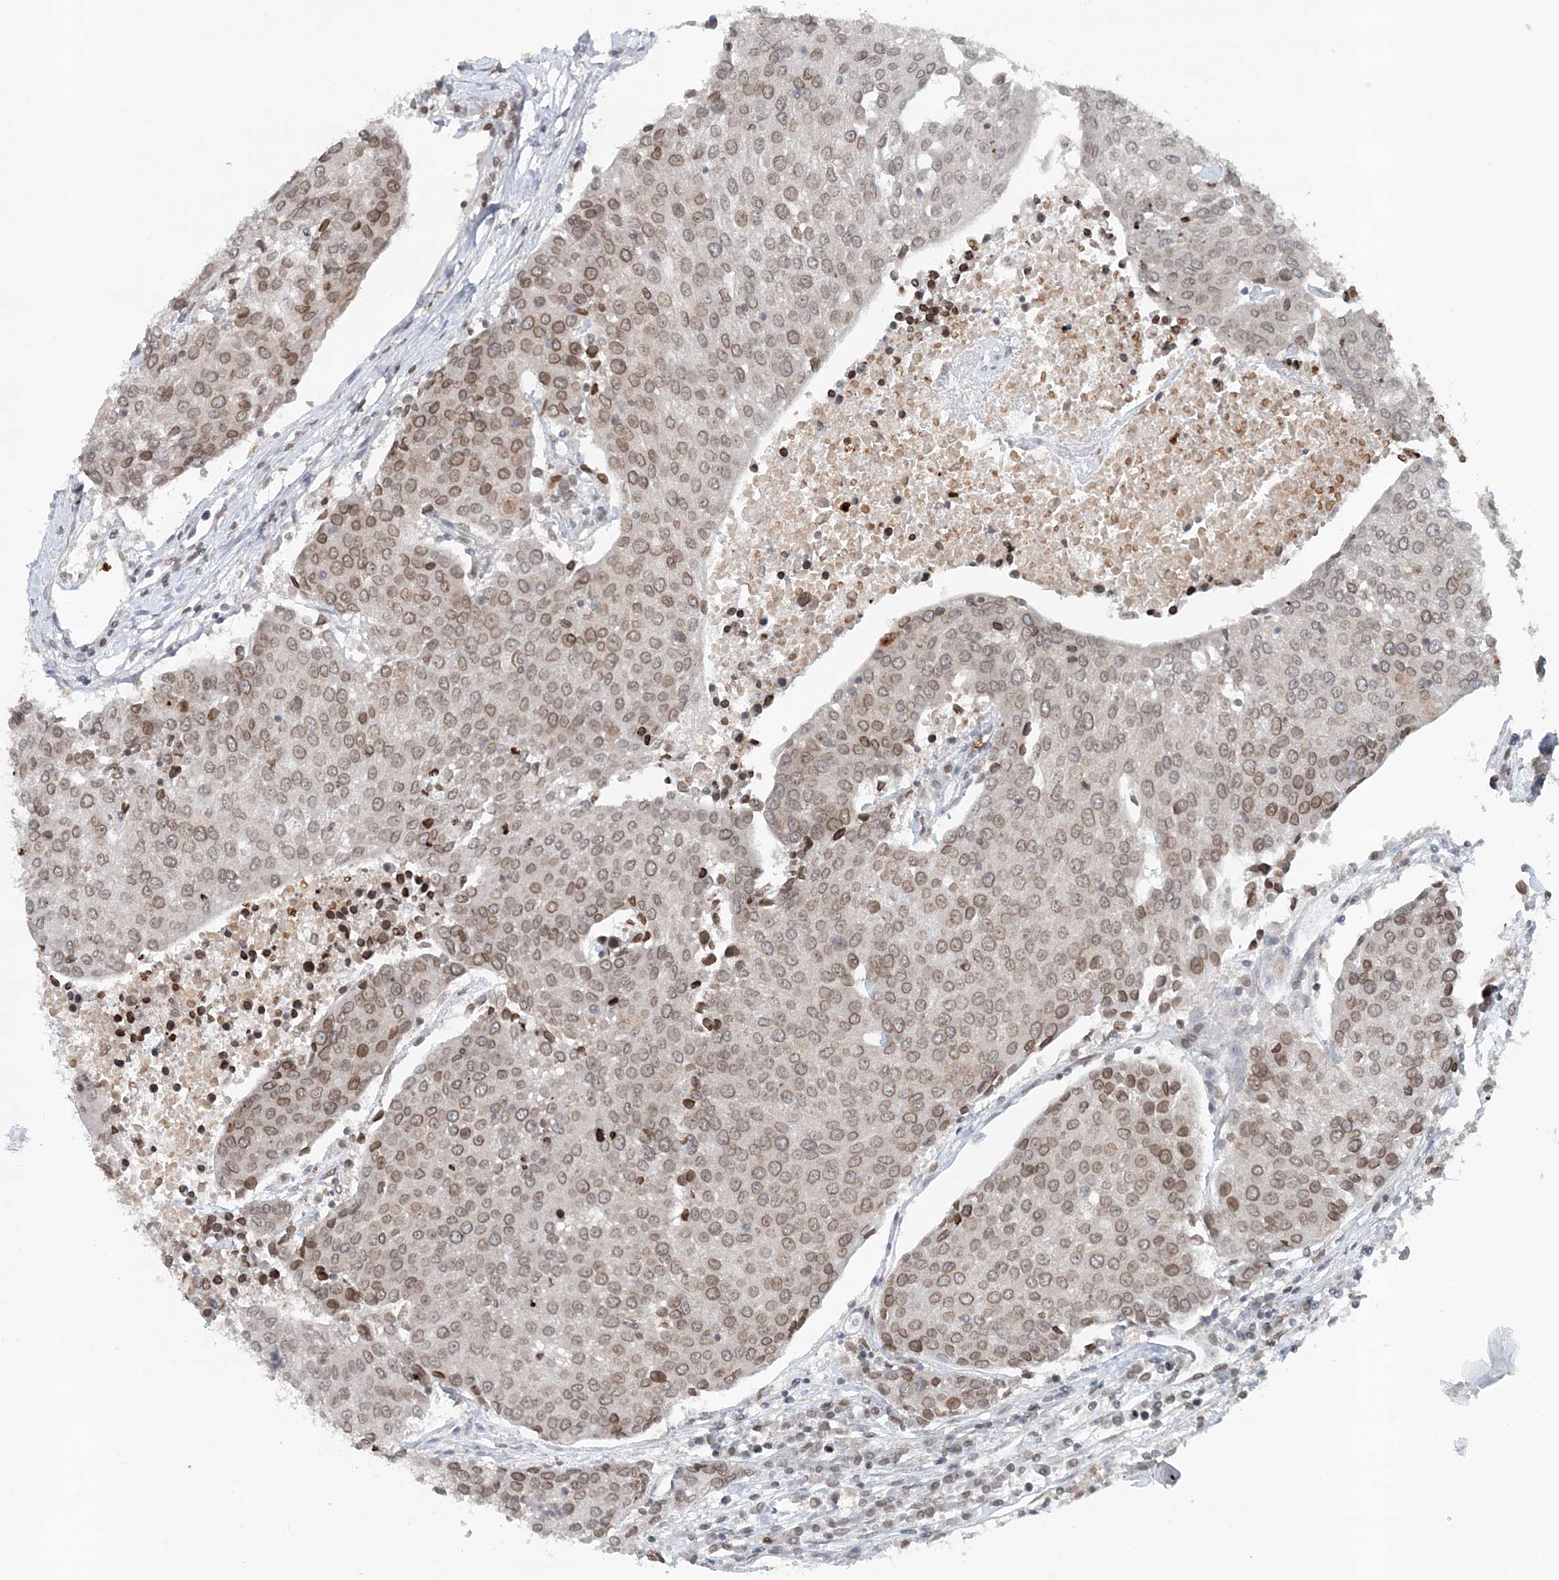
{"staining": {"intensity": "moderate", "quantity": ">75%", "location": "cytoplasmic/membranous,nuclear"}, "tissue": "urothelial cancer", "cell_type": "Tumor cells", "image_type": "cancer", "snomed": [{"axis": "morphology", "description": "Urothelial carcinoma, High grade"}, {"axis": "topography", "description": "Urinary bladder"}], "caption": "An immunohistochemistry histopathology image of neoplastic tissue is shown. Protein staining in brown labels moderate cytoplasmic/membranous and nuclear positivity in urothelial cancer within tumor cells.", "gene": "NUP54", "patient": {"sex": "female", "age": 85}}